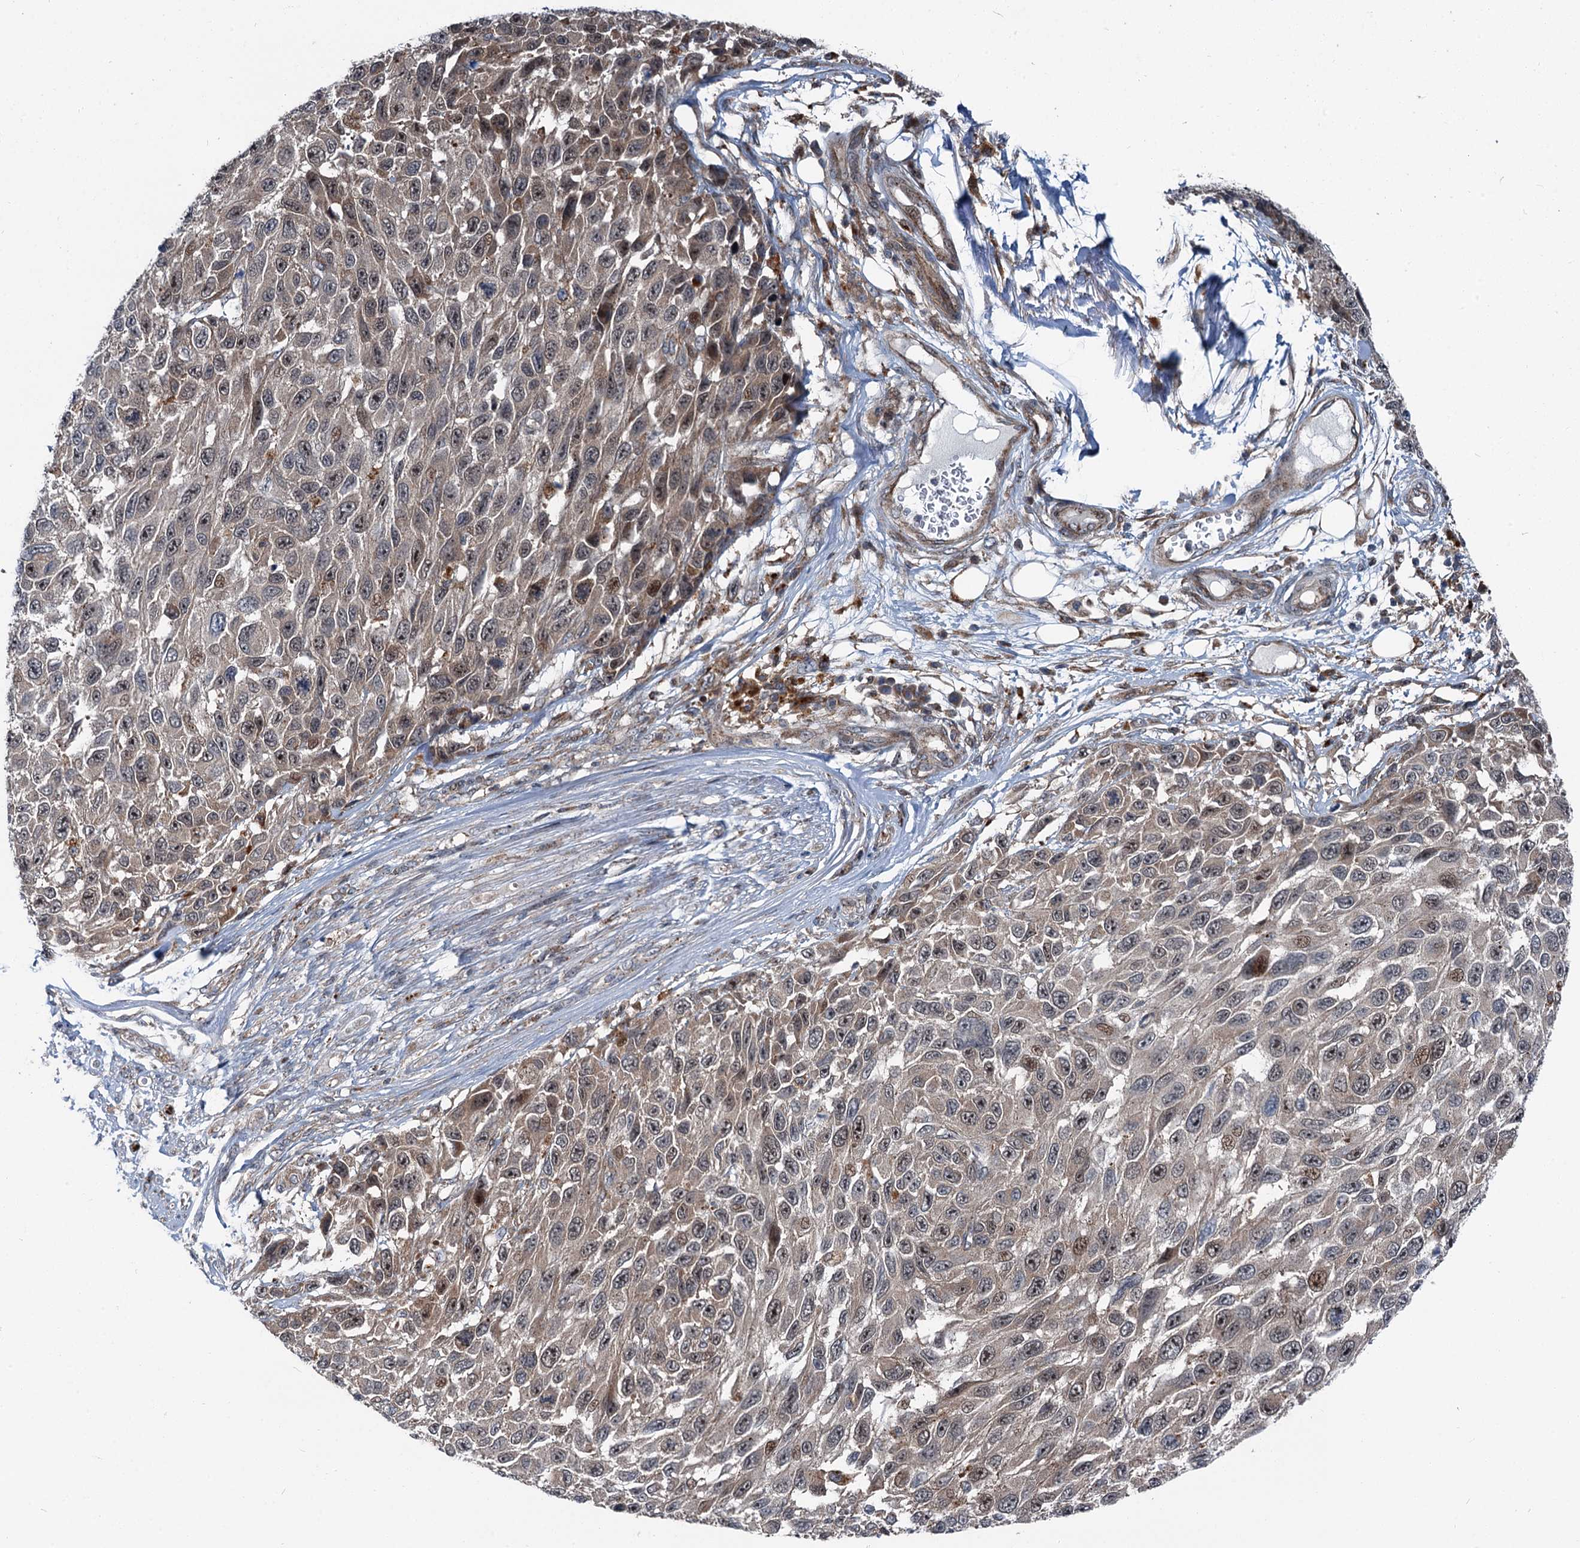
{"staining": {"intensity": "moderate", "quantity": "<25%", "location": "nuclear"}, "tissue": "melanoma", "cell_type": "Tumor cells", "image_type": "cancer", "snomed": [{"axis": "morphology", "description": "Normal tissue, NOS"}, {"axis": "morphology", "description": "Malignant melanoma, NOS"}, {"axis": "topography", "description": "Skin"}], "caption": "Immunohistochemistry (IHC) micrograph of human melanoma stained for a protein (brown), which exhibits low levels of moderate nuclear staining in approximately <25% of tumor cells.", "gene": "POLR1D", "patient": {"sex": "female", "age": 96}}